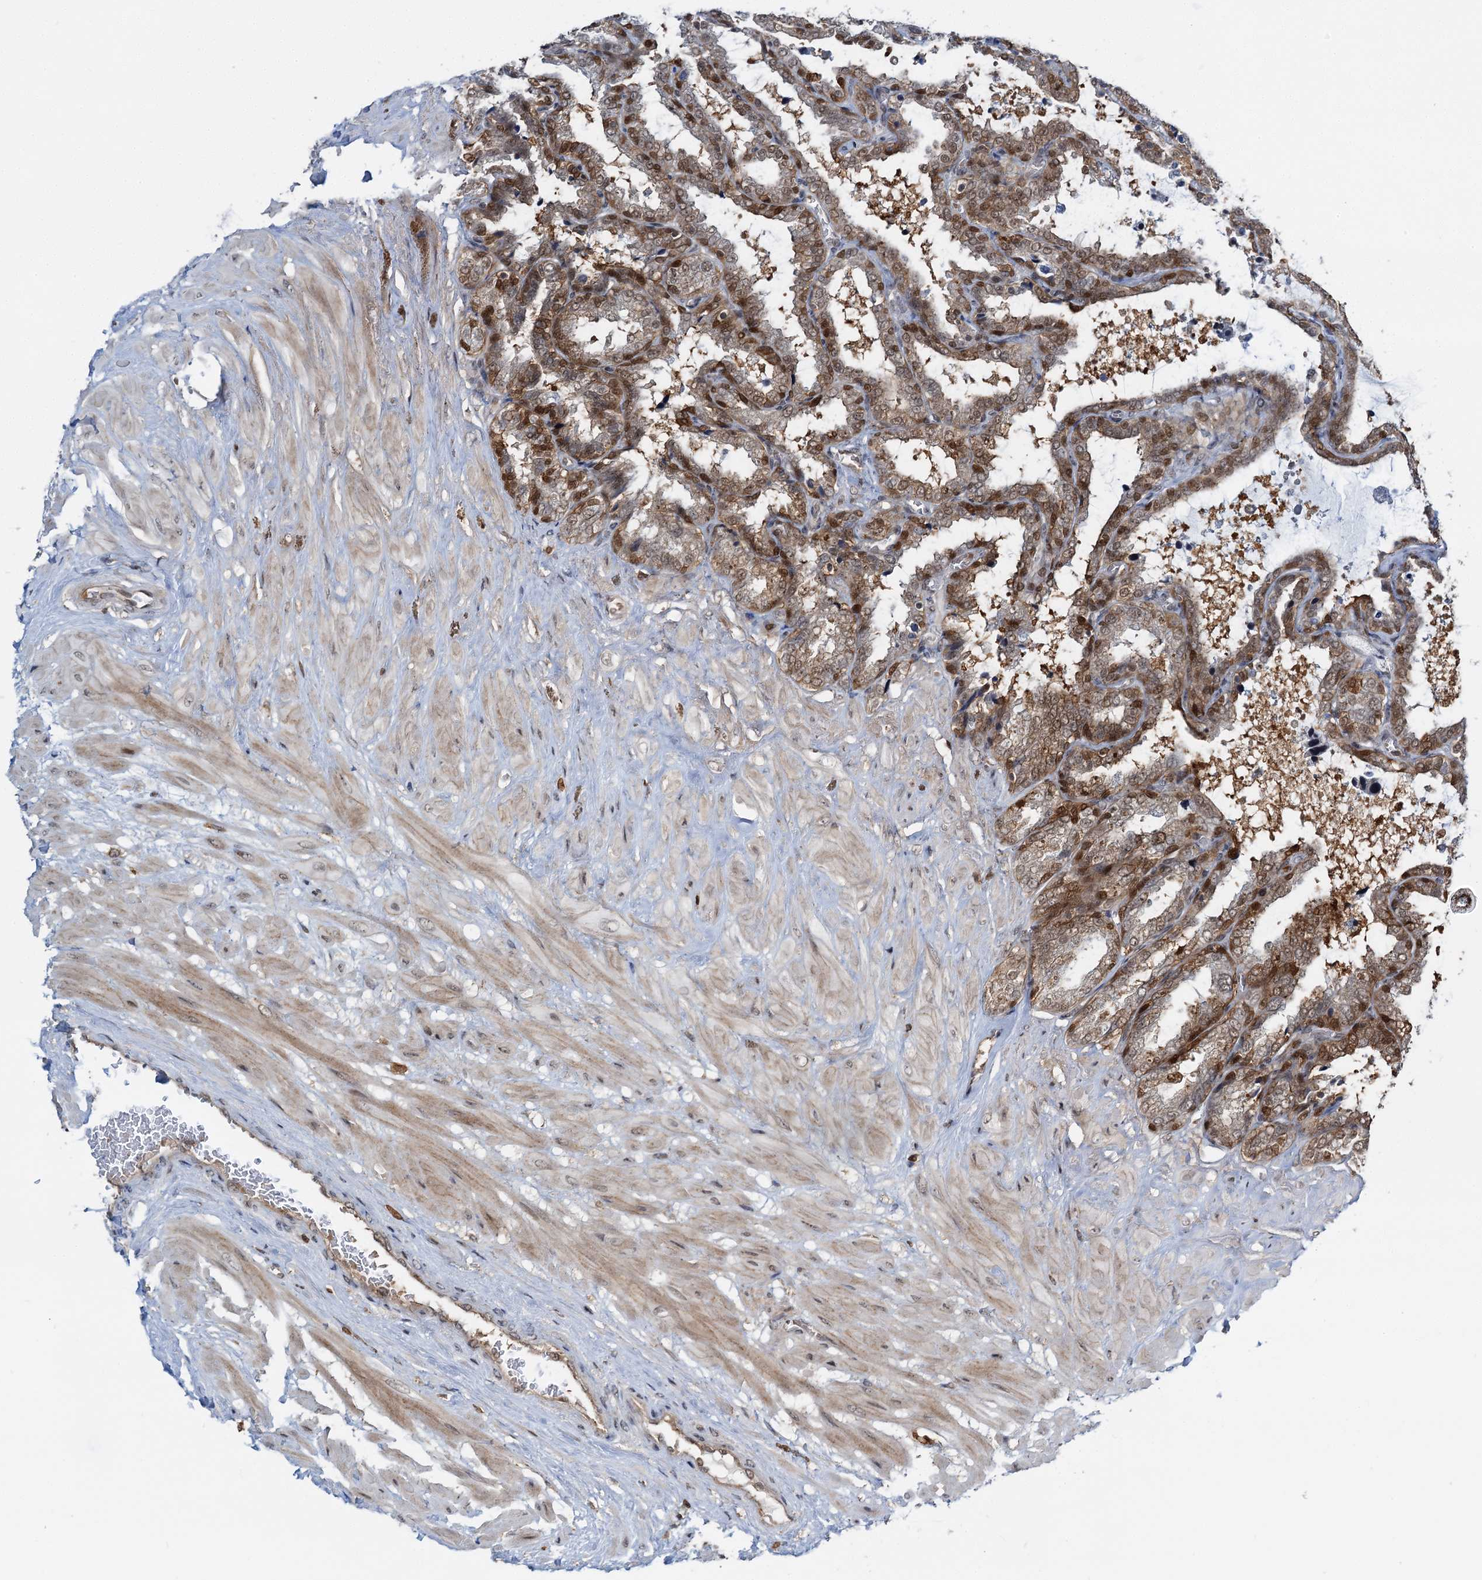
{"staining": {"intensity": "moderate", "quantity": "25%-75%", "location": "cytoplasmic/membranous,nuclear"}, "tissue": "seminal vesicle", "cell_type": "Glandular cells", "image_type": "normal", "snomed": [{"axis": "morphology", "description": "Normal tissue, NOS"}, {"axis": "topography", "description": "Seminal veicle"}], "caption": "Immunohistochemical staining of benign human seminal vesicle demonstrates moderate cytoplasmic/membranous,nuclear protein staining in approximately 25%-75% of glandular cells. Nuclei are stained in blue.", "gene": "ZNF609", "patient": {"sex": "male", "age": 46}}